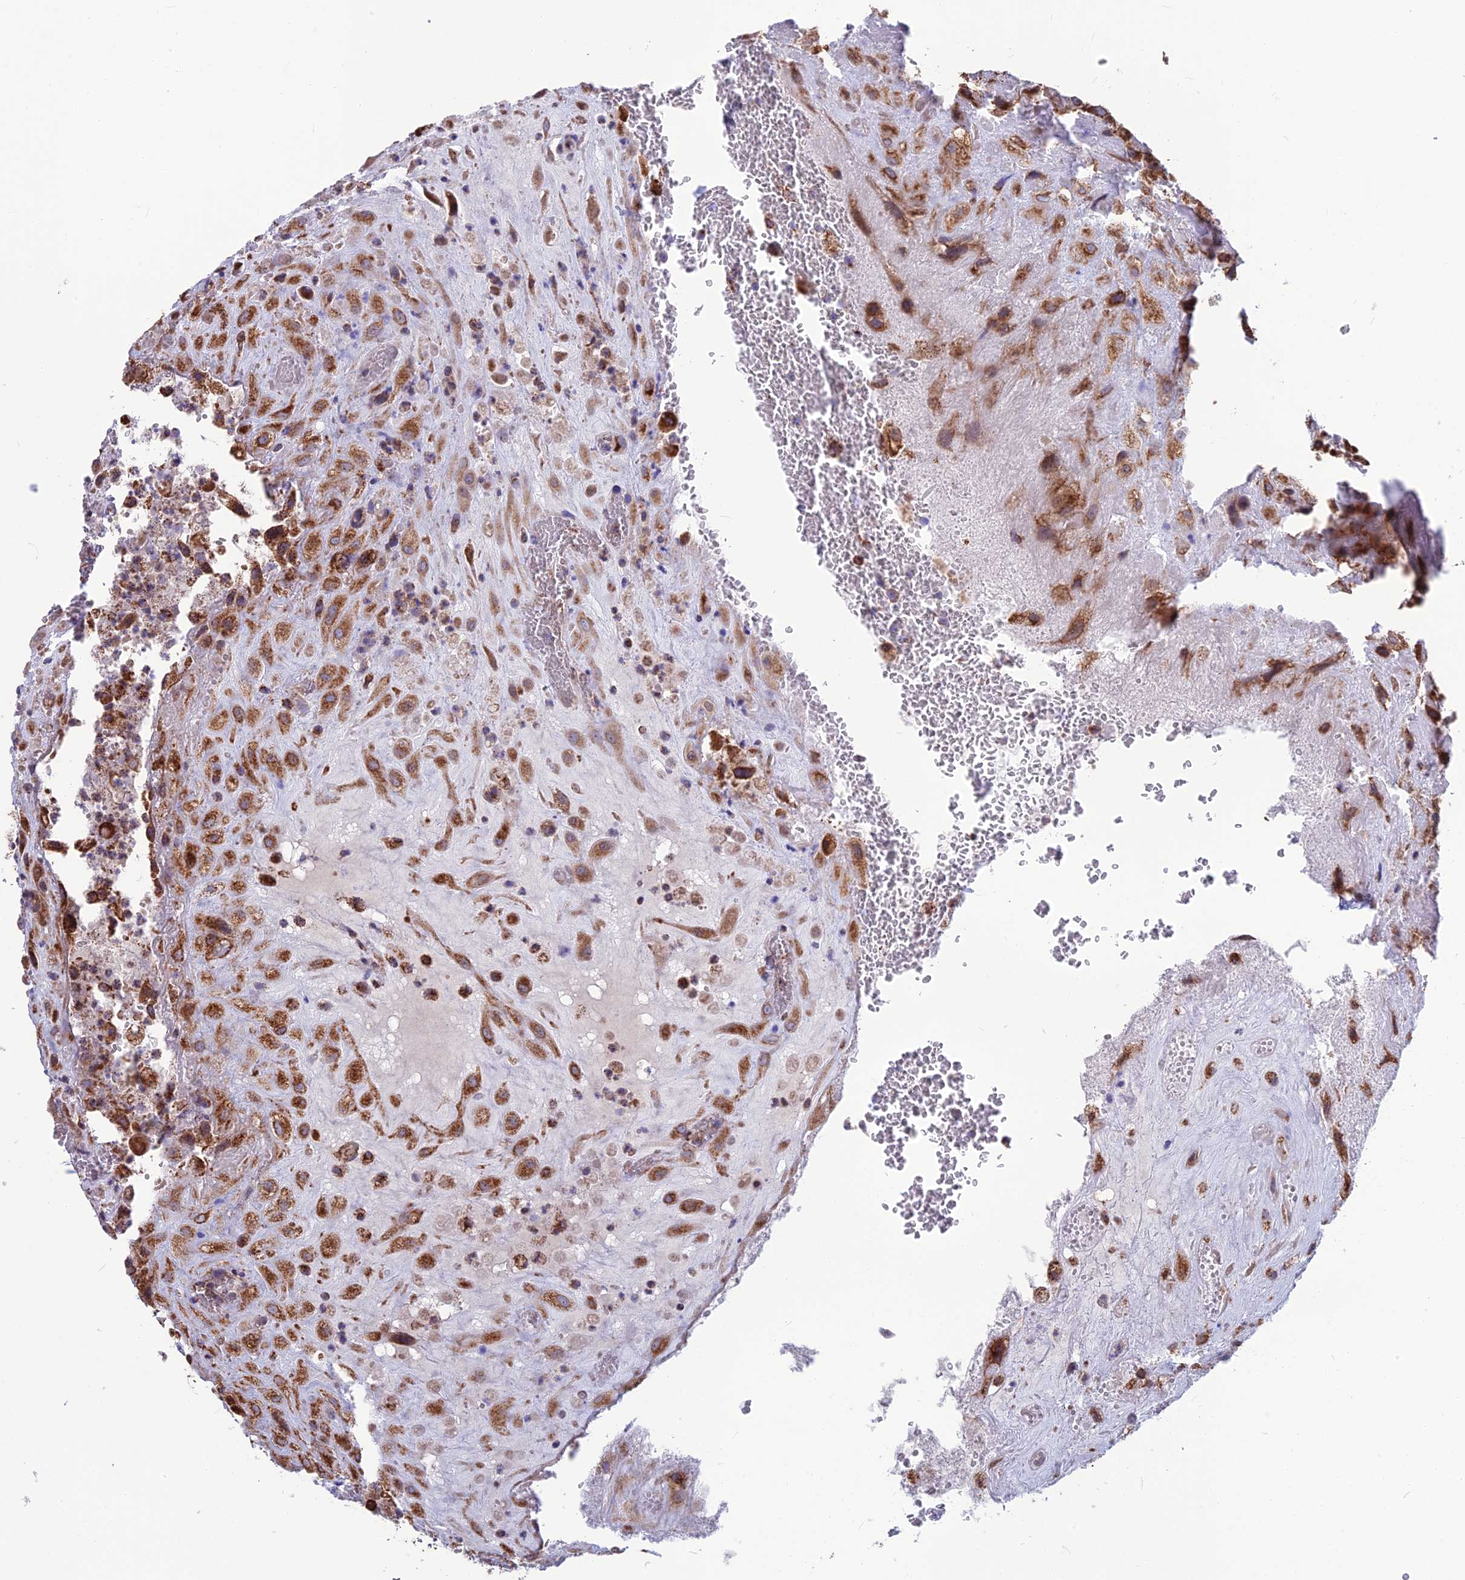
{"staining": {"intensity": "moderate", "quantity": ">75%", "location": "cytoplasmic/membranous"}, "tissue": "placenta", "cell_type": "Decidual cells", "image_type": "normal", "snomed": [{"axis": "morphology", "description": "Normal tissue, NOS"}, {"axis": "topography", "description": "Placenta"}], "caption": "Human placenta stained with a brown dye reveals moderate cytoplasmic/membranous positive positivity in approximately >75% of decidual cells.", "gene": "CS", "patient": {"sex": "female", "age": 35}}